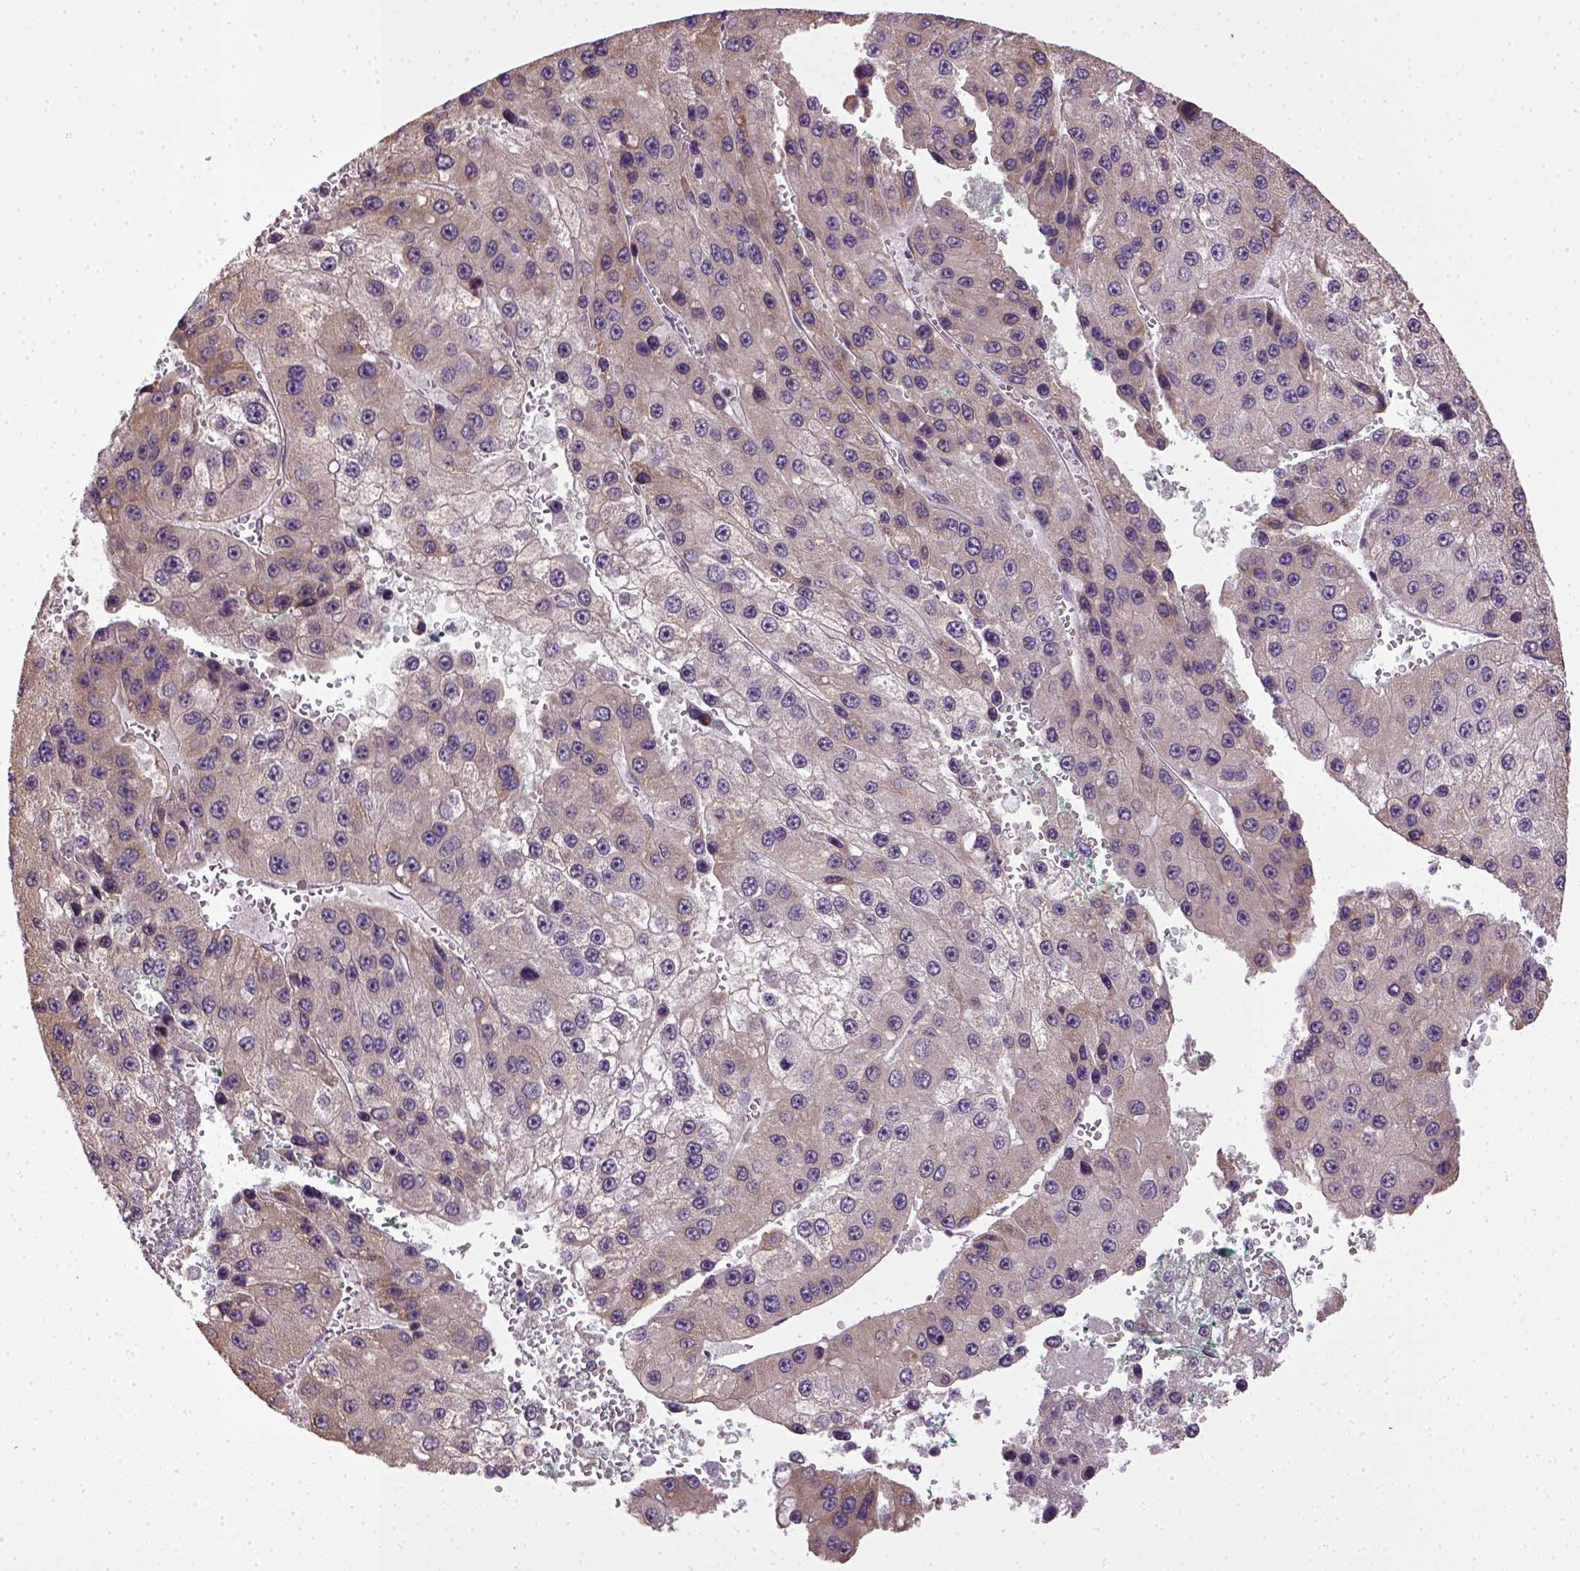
{"staining": {"intensity": "weak", "quantity": "25%-75%", "location": "cytoplasmic/membranous"}, "tissue": "liver cancer", "cell_type": "Tumor cells", "image_type": "cancer", "snomed": [{"axis": "morphology", "description": "Carcinoma, Hepatocellular, NOS"}, {"axis": "topography", "description": "Liver"}], "caption": "Human liver hepatocellular carcinoma stained for a protein (brown) demonstrates weak cytoplasmic/membranous positive staining in about 25%-75% of tumor cells.", "gene": "TPRG1", "patient": {"sex": "female", "age": 73}}